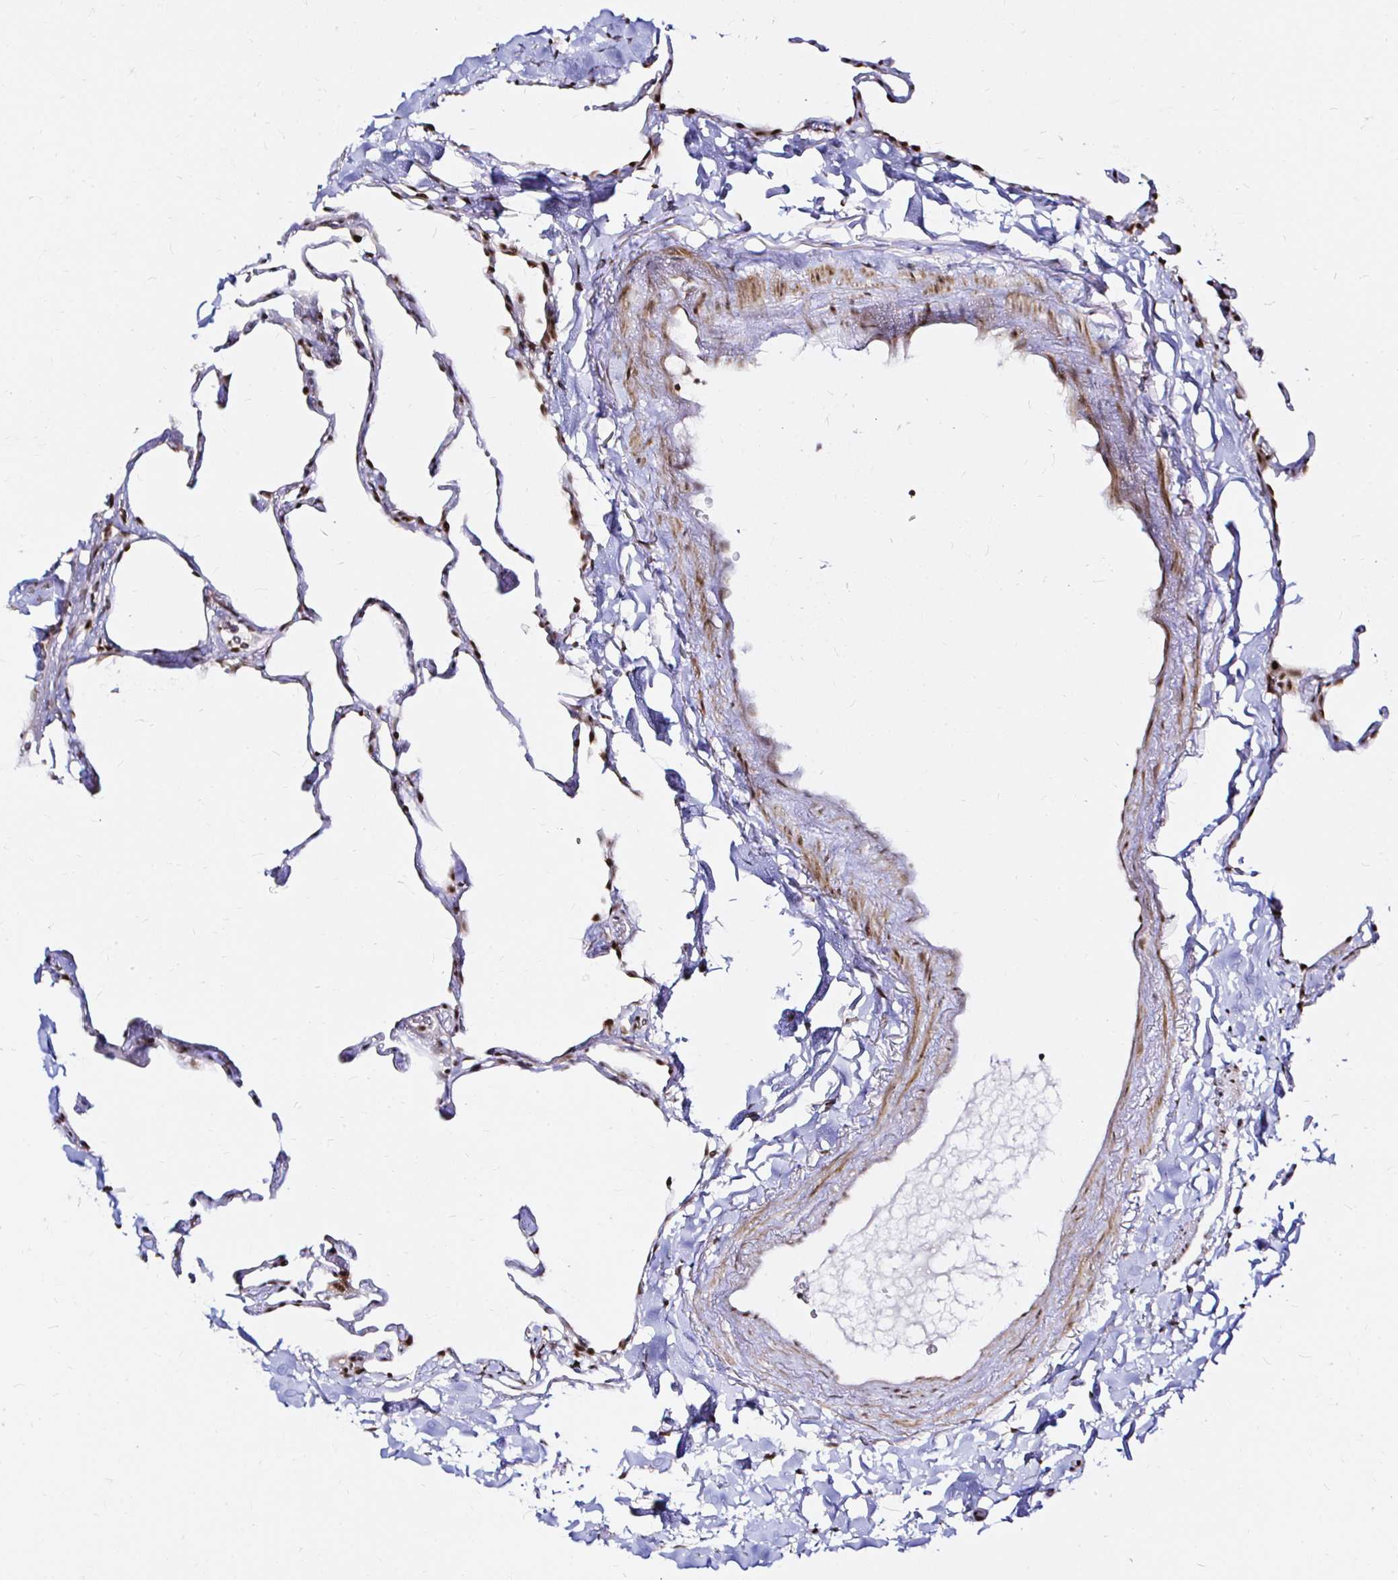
{"staining": {"intensity": "strong", "quantity": ">75%", "location": "nuclear"}, "tissue": "lung", "cell_type": "Alveolar cells", "image_type": "normal", "snomed": [{"axis": "morphology", "description": "Normal tissue, NOS"}, {"axis": "topography", "description": "Lung"}], "caption": "An immunohistochemistry (IHC) histopathology image of unremarkable tissue is shown. Protein staining in brown highlights strong nuclear positivity in lung within alveolar cells.", "gene": "SNRPC", "patient": {"sex": "male", "age": 65}}